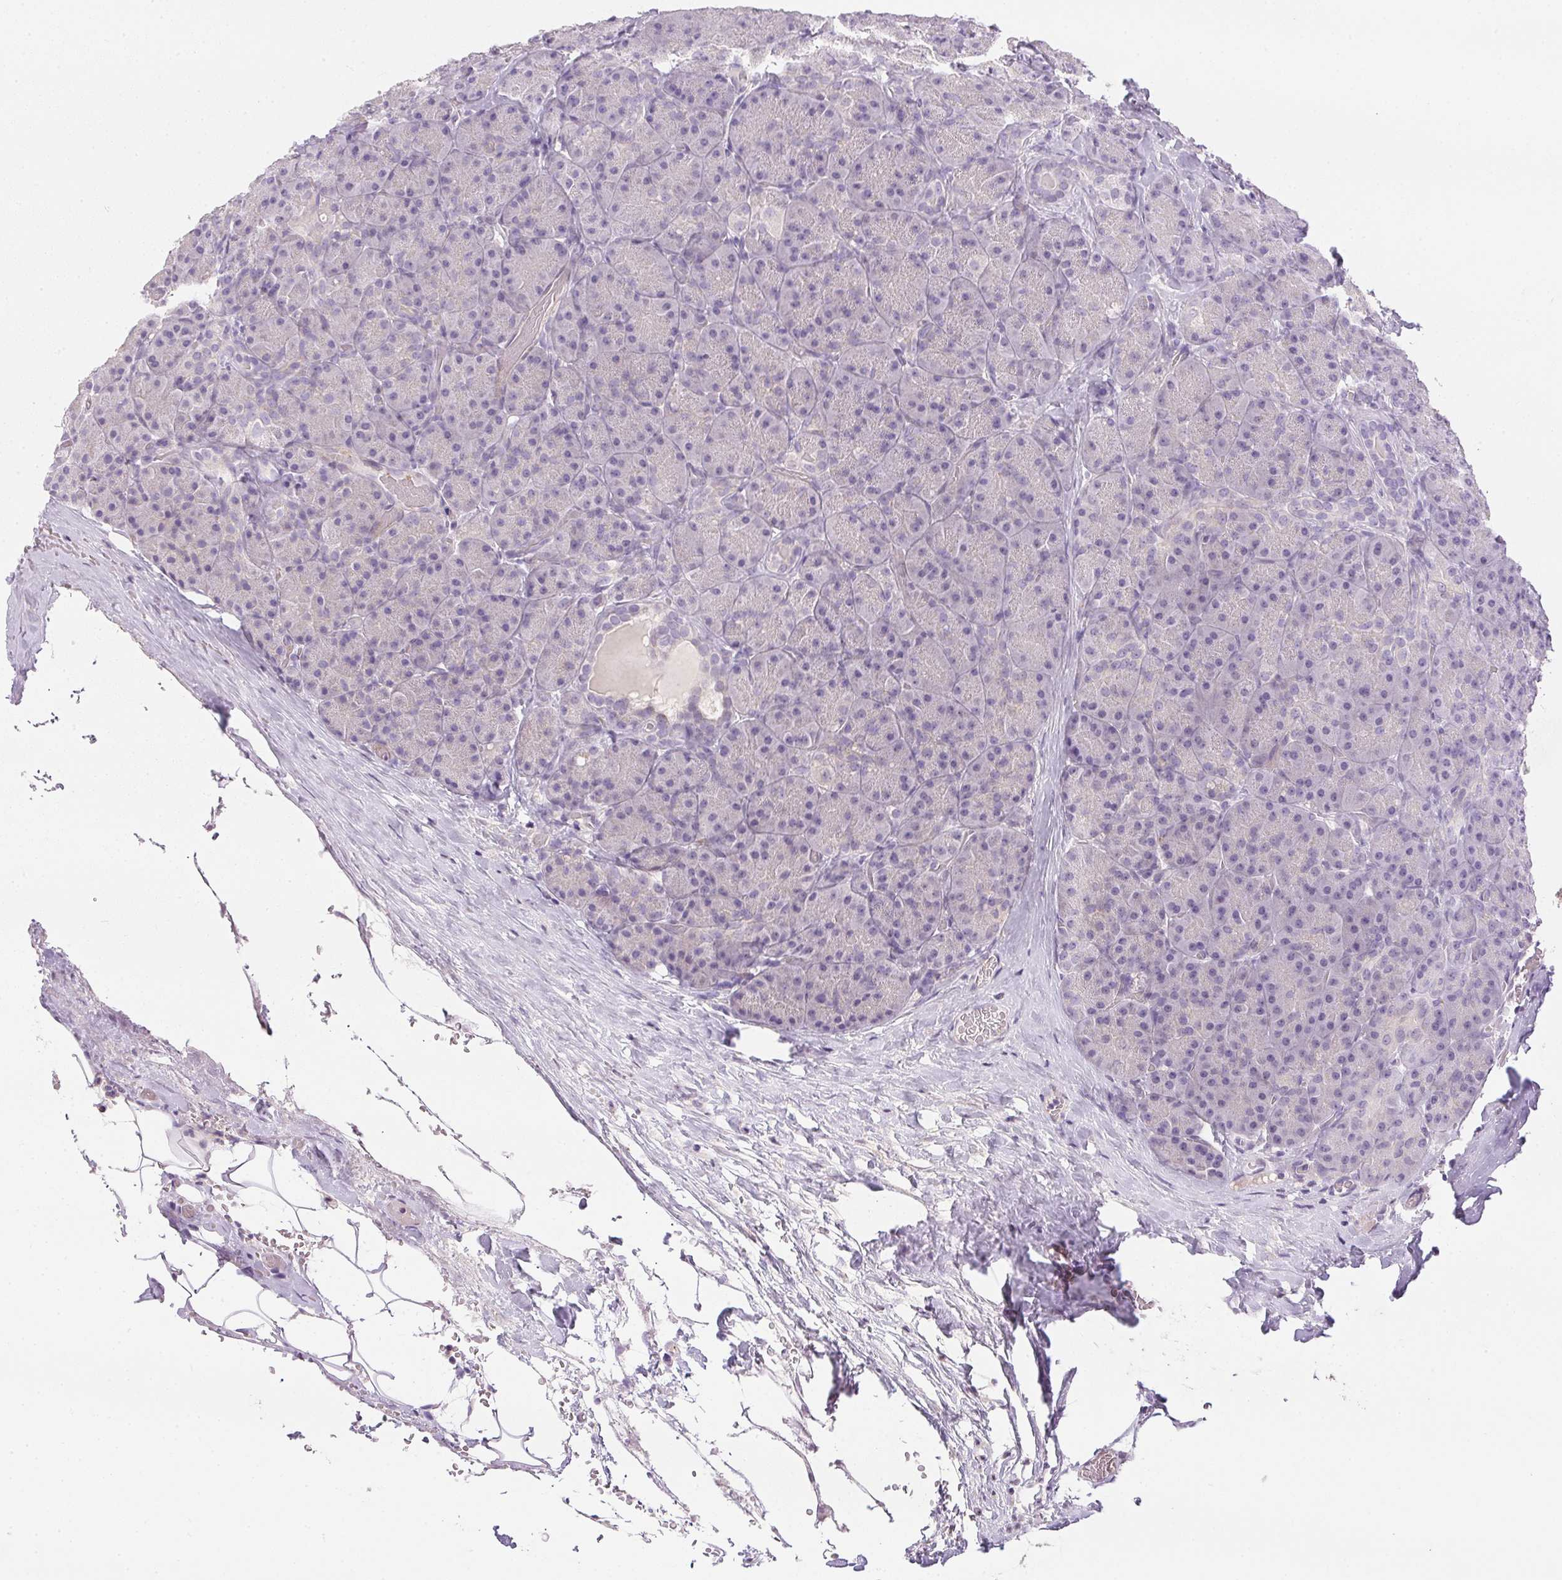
{"staining": {"intensity": "negative", "quantity": "none", "location": "none"}, "tissue": "pancreas", "cell_type": "Exocrine glandular cells", "image_type": "normal", "snomed": [{"axis": "morphology", "description": "Normal tissue, NOS"}, {"axis": "topography", "description": "Pancreas"}], "caption": "Pancreas stained for a protein using immunohistochemistry displays no positivity exocrine glandular cells.", "gene": "PRL", "patient": {"sex": "male", "age": 57}}